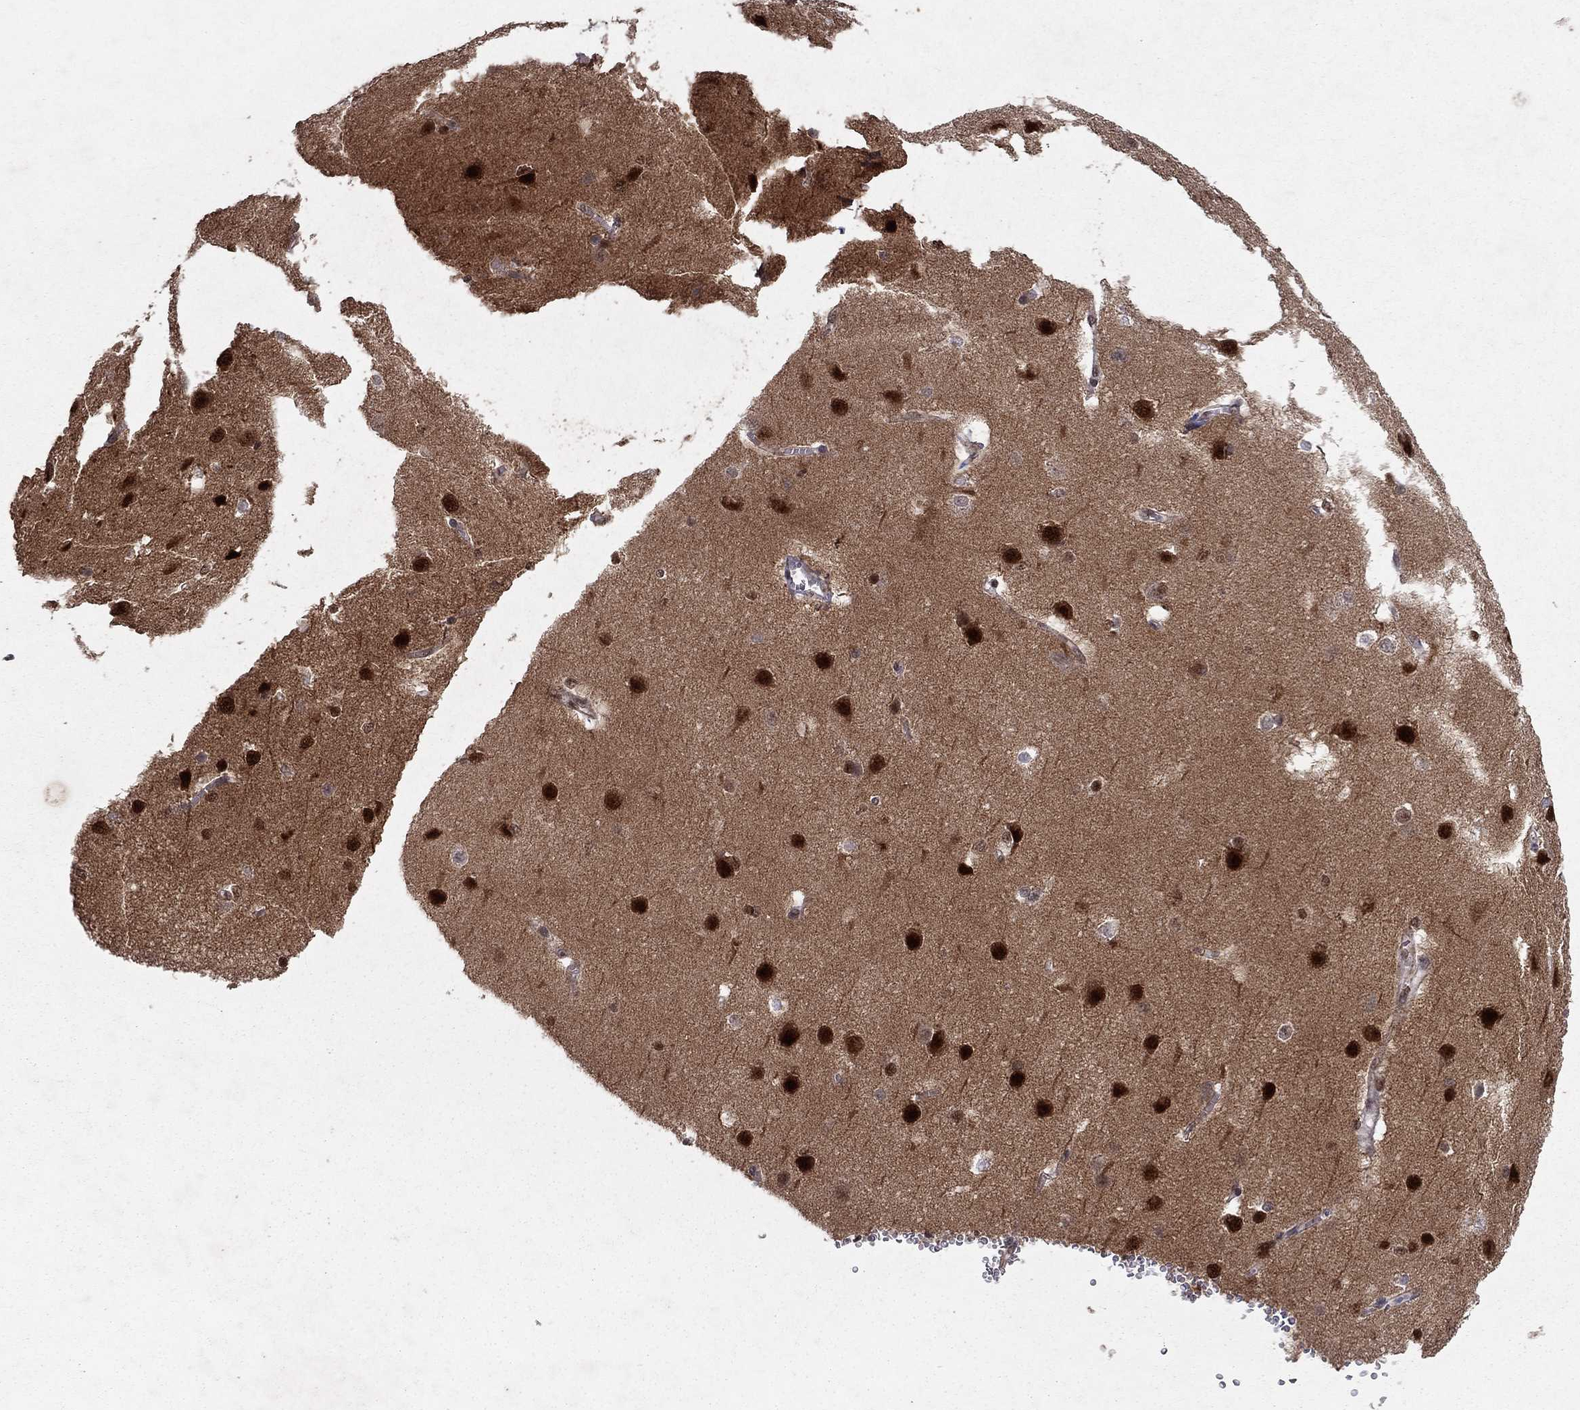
{"staining": {"intensity": "negative", "quantity": "none", "location": "none"}, "tissue": "cerebral cortex", "cell_type": "Endothelial cells", "image_type": "normal", "snomed": [{"axis": "morphology", "description": "Normal tissue, NOS"}, {"axis": "topography", "description": "Cerebral cortex"}], "caption": "A photomicrograph of cerebral cortex stained for a protein exhibits no brown staining in endothelial cells.", "gene": "CRTC1", "patient": {"sex": "male", "age": 37}}